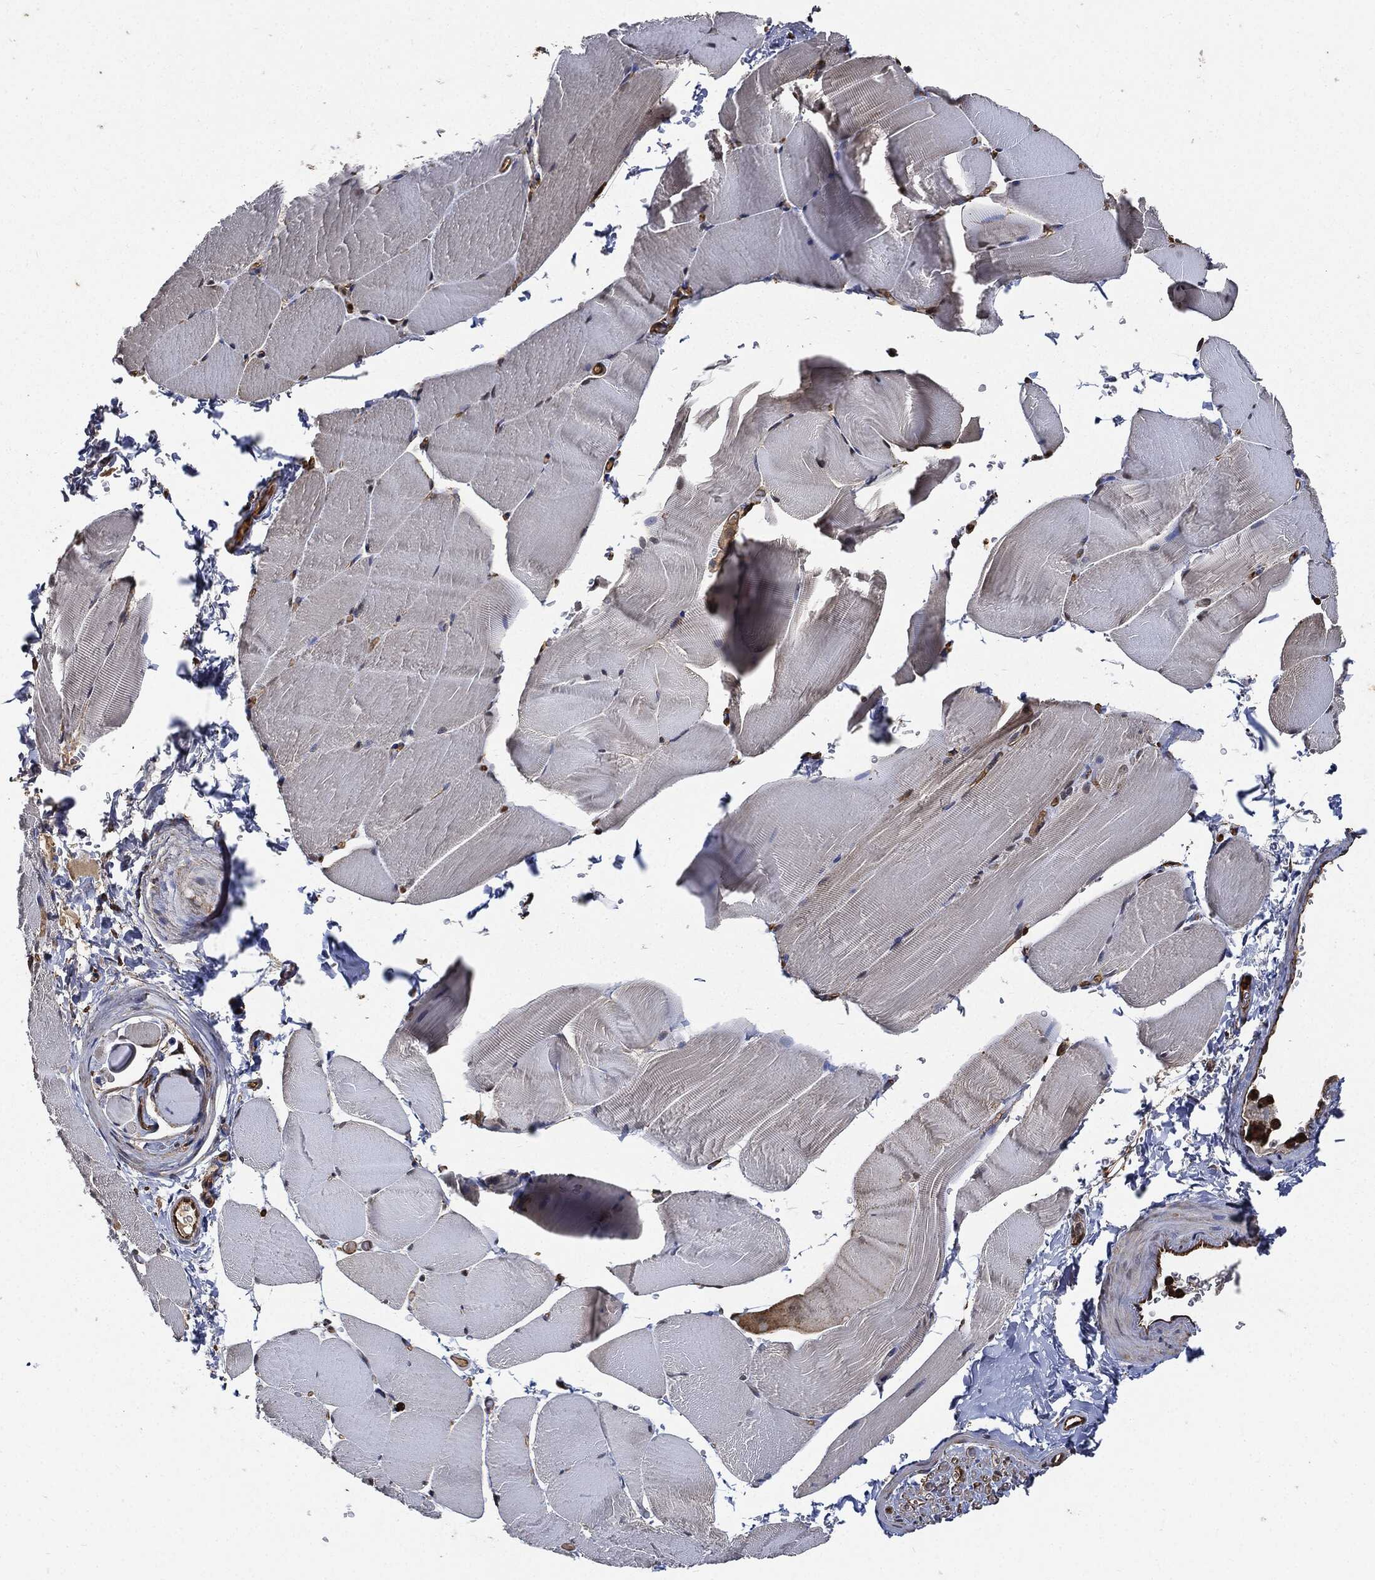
{"staining": {"intensity": "negative", "quantity": "none", "location": "none"}, "tissue": "skeletal muscle", "cell_type": "Myocytes", "image_type": "normal", "snomed": [{"axis": "morphology", "description": "Normal tissue, NOS"}, {"axis": "topography", "description": "Skeletal muscle"}], "caption": "Skeletal muscle stained for a protein using immunohistochemistry (IHC) shows no positivity myocytes.", "gene": "S100A9", "patient": {"sex": "female", "age": 37}}